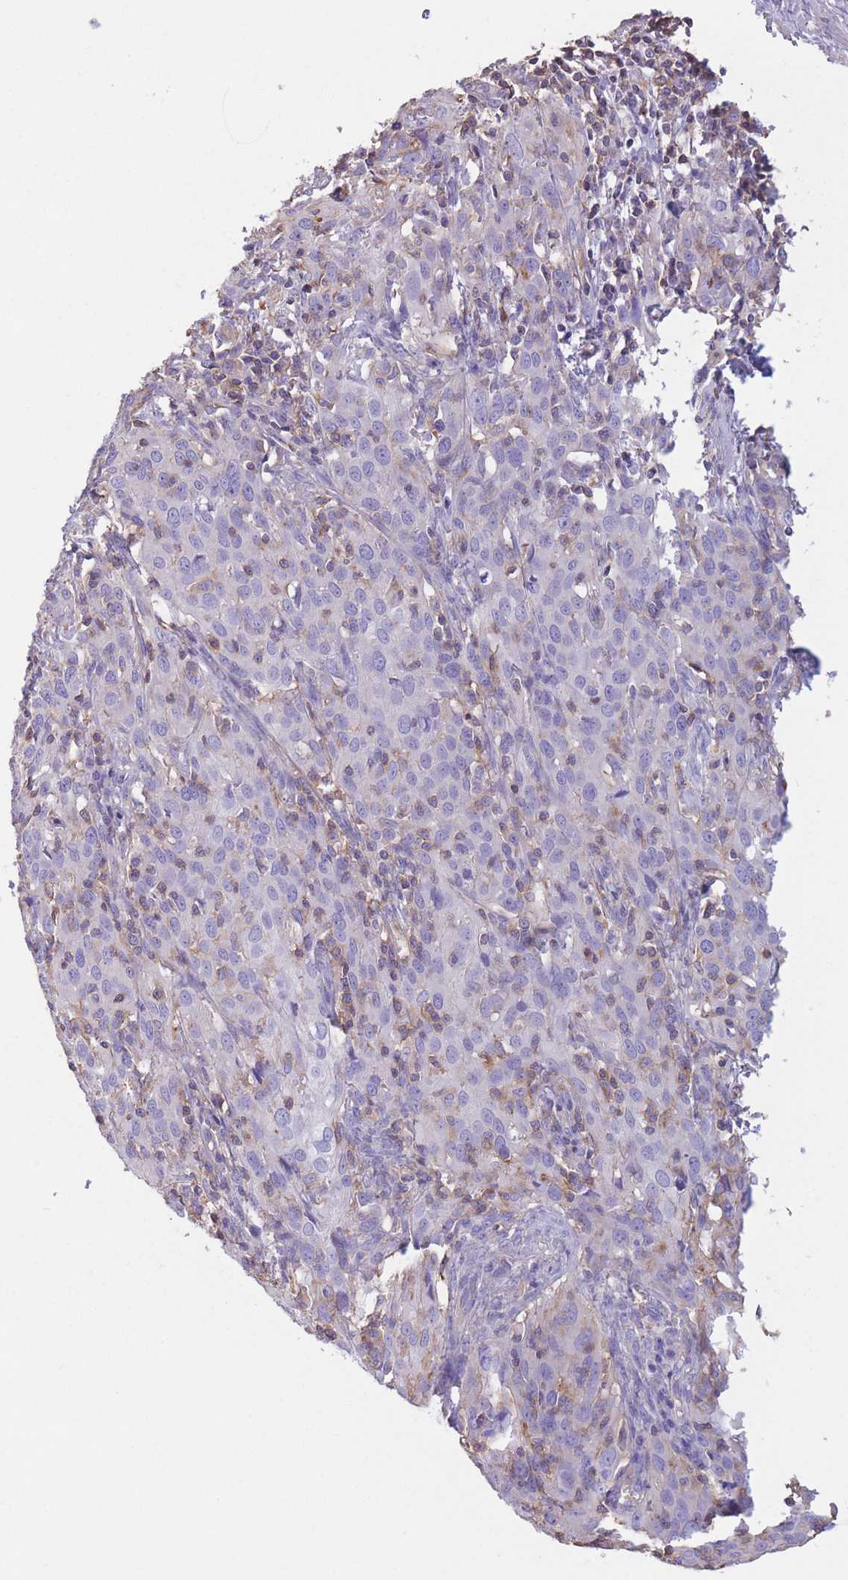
{"staining": {"intensity": "negative", "quantity": "none", "location": "none"}, "tissue": "cervical cancer", "cell_type": "Tumor cells", "image_type": "cancer", "snomed": [{"axis": "morphology", "description": "Squamous cell carcinoma, NOS"}, {"axis": "topography", "description": "Cervix"}], "caption": "Immunohistochemistry (IHC) micrograph of neoplastic tissue: human squamous cell carcinoma (cervical) stained with DAB reveals no significant protein staining in tumor cells.", "gene": "PDHA1", "patient": {"sex": "female", "age": 50}}